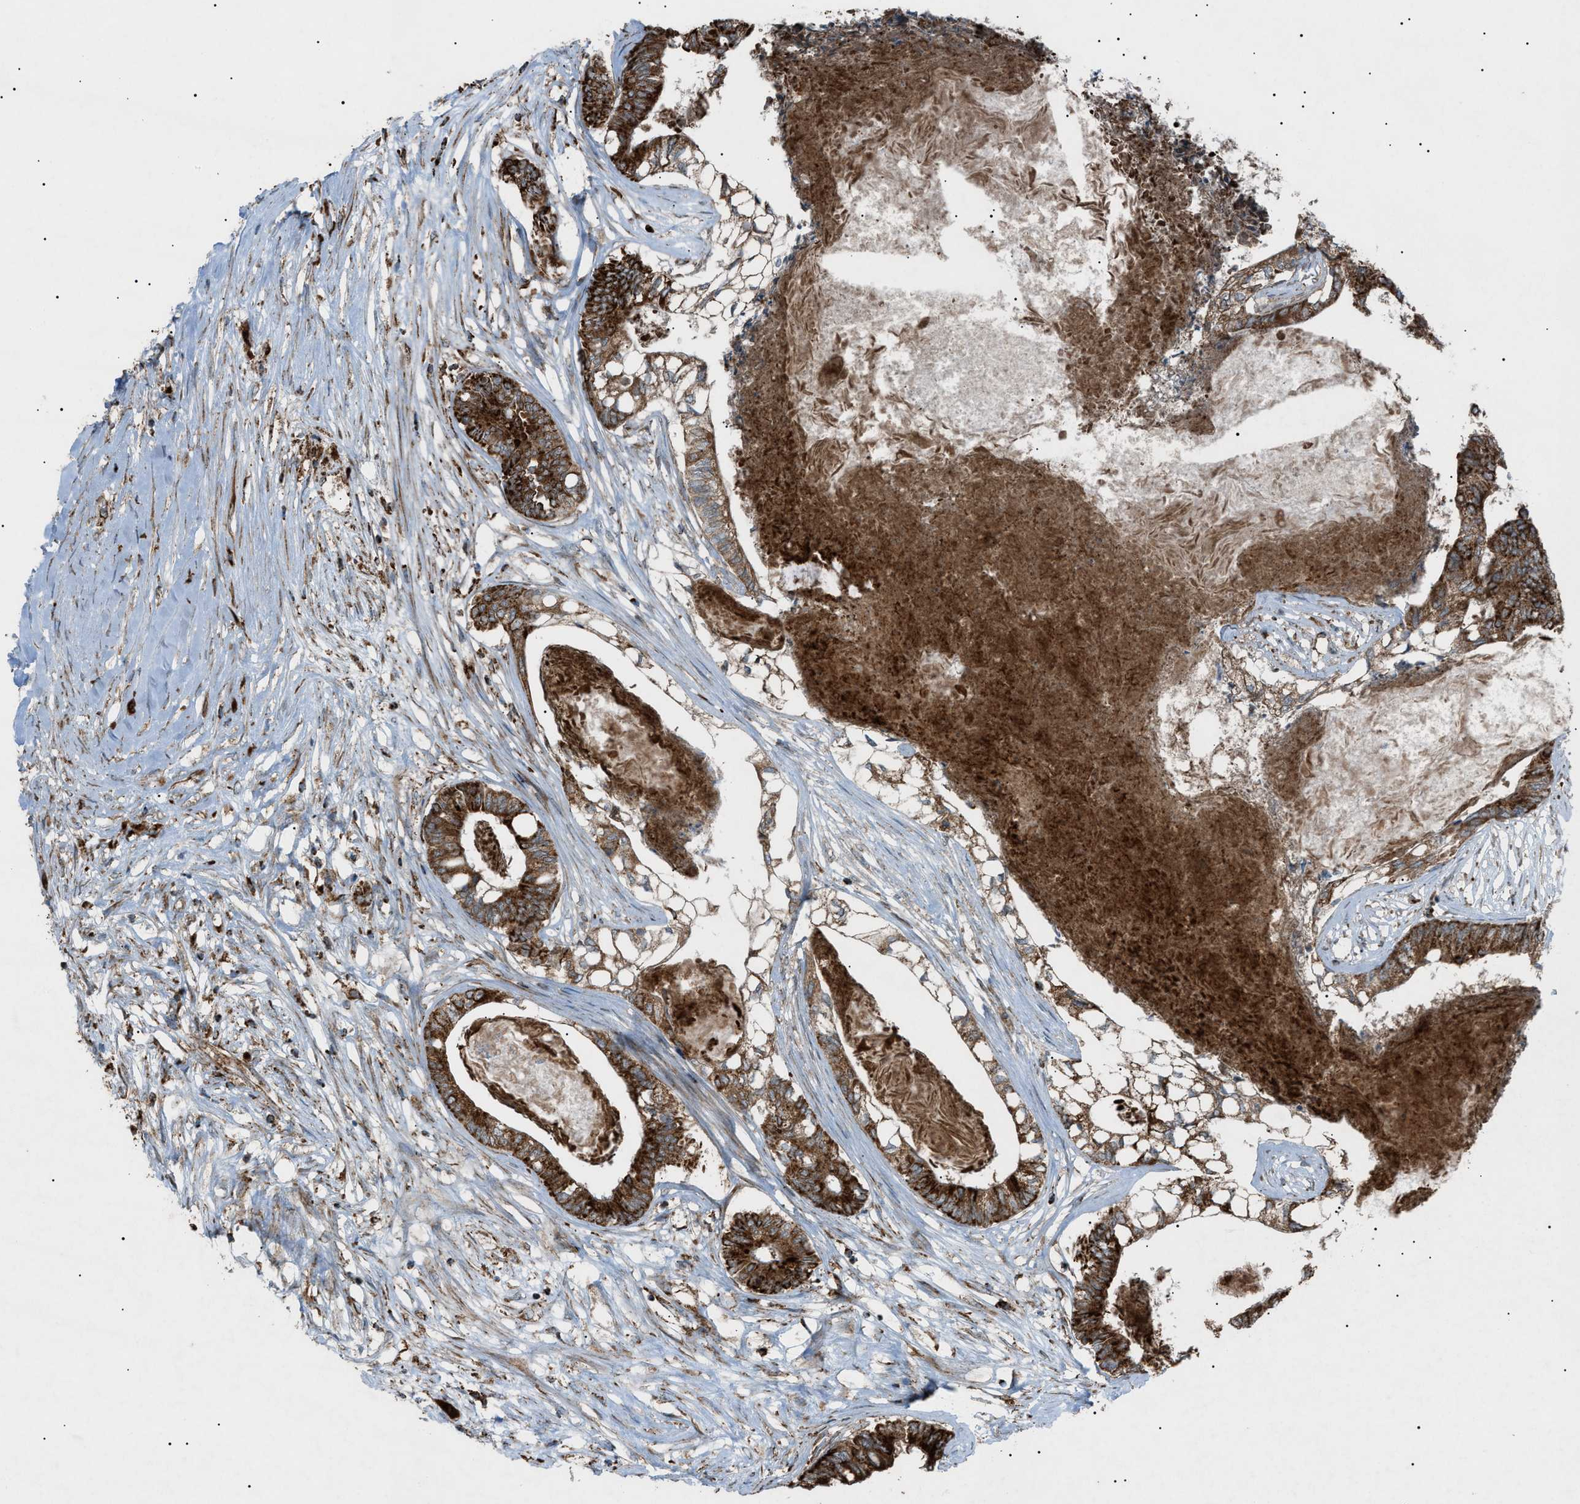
{"staining": {"intensity": "strong", "quantity": ">75%", "location": "cytoplasmic/membranous"}, "tissue": "colorectal cancer", "cell_type": "Tumor cells", "image_type": "cancer", "snomed": [{"axis": "morphology", "description": "Adenocarcinoma, NOS"}, {"axis": "topography", "description": "Rectum"}], "caption": "High-magnification brightfield microscopy of adenocarcinoma (colorectal) stained with DAB (3,3'-diaminobenzidine) (brown) and counterstained with hematoxylin (blue). tumor cells exhibit strong cytoplasmic/membranous staining is identified in approximately>75% of cells. (IHC, brightfield microscopy, high magnification).", "gene": "C1GALT1C1", "patient": {"sex": "male", "age": 63}}